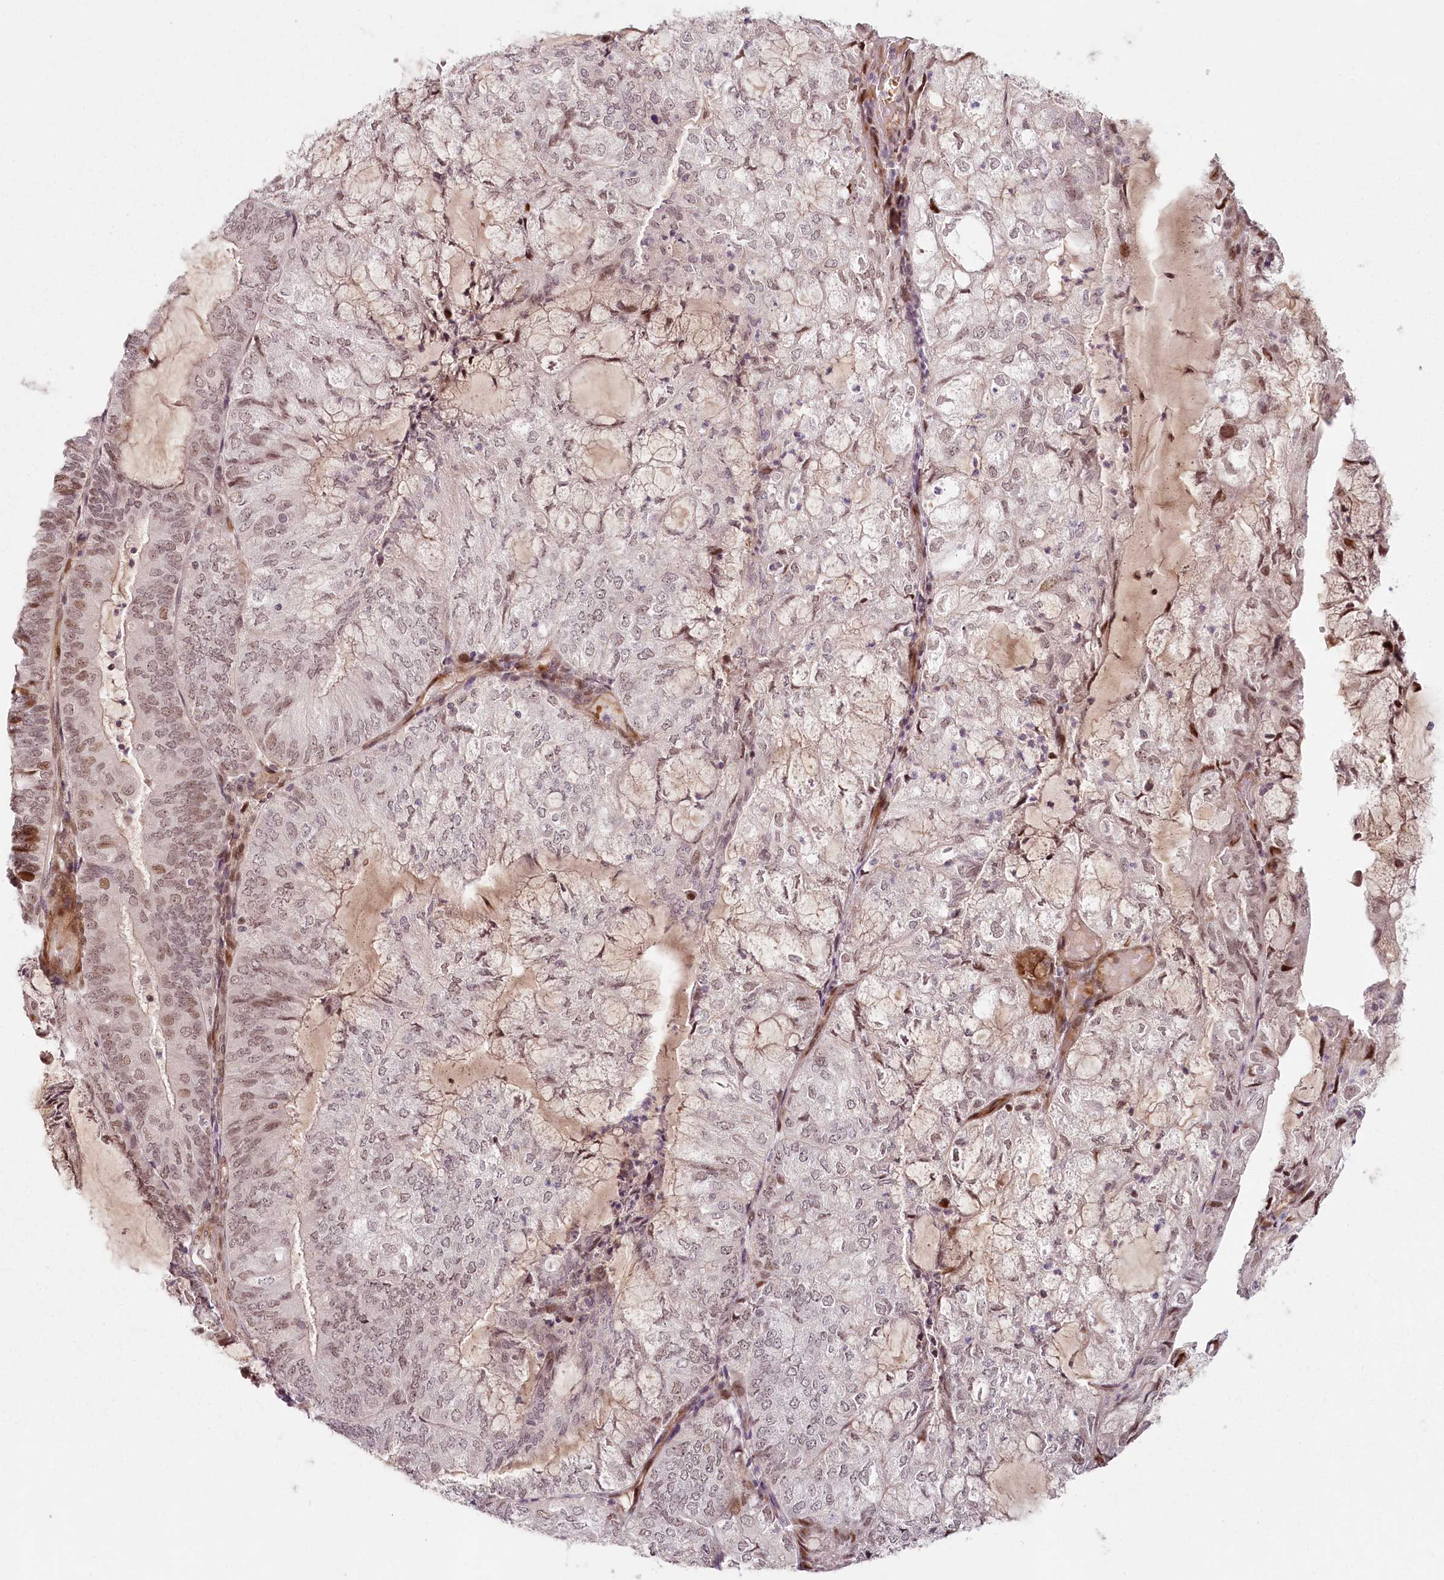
{"staining": {"intensity": "moderate", "quantity": "<25%", "location": "nuclear"}, "tissue": "endometrial cancer", "cell_type": "Tumor cells", "image_type": "cancer", "snomed": [{"axis": "morphology", "description": "Adenocarcinoma, NOS"}, {"axis": "topography", "description": "Endometrium"}], "caption": "Adenocarcinoma (endometrial) stained for a protein demonstrates moderate nuclear positivity in tumor cells.", "gene": "FAM204A", "patient": {"sex": "female", "age": 81}}